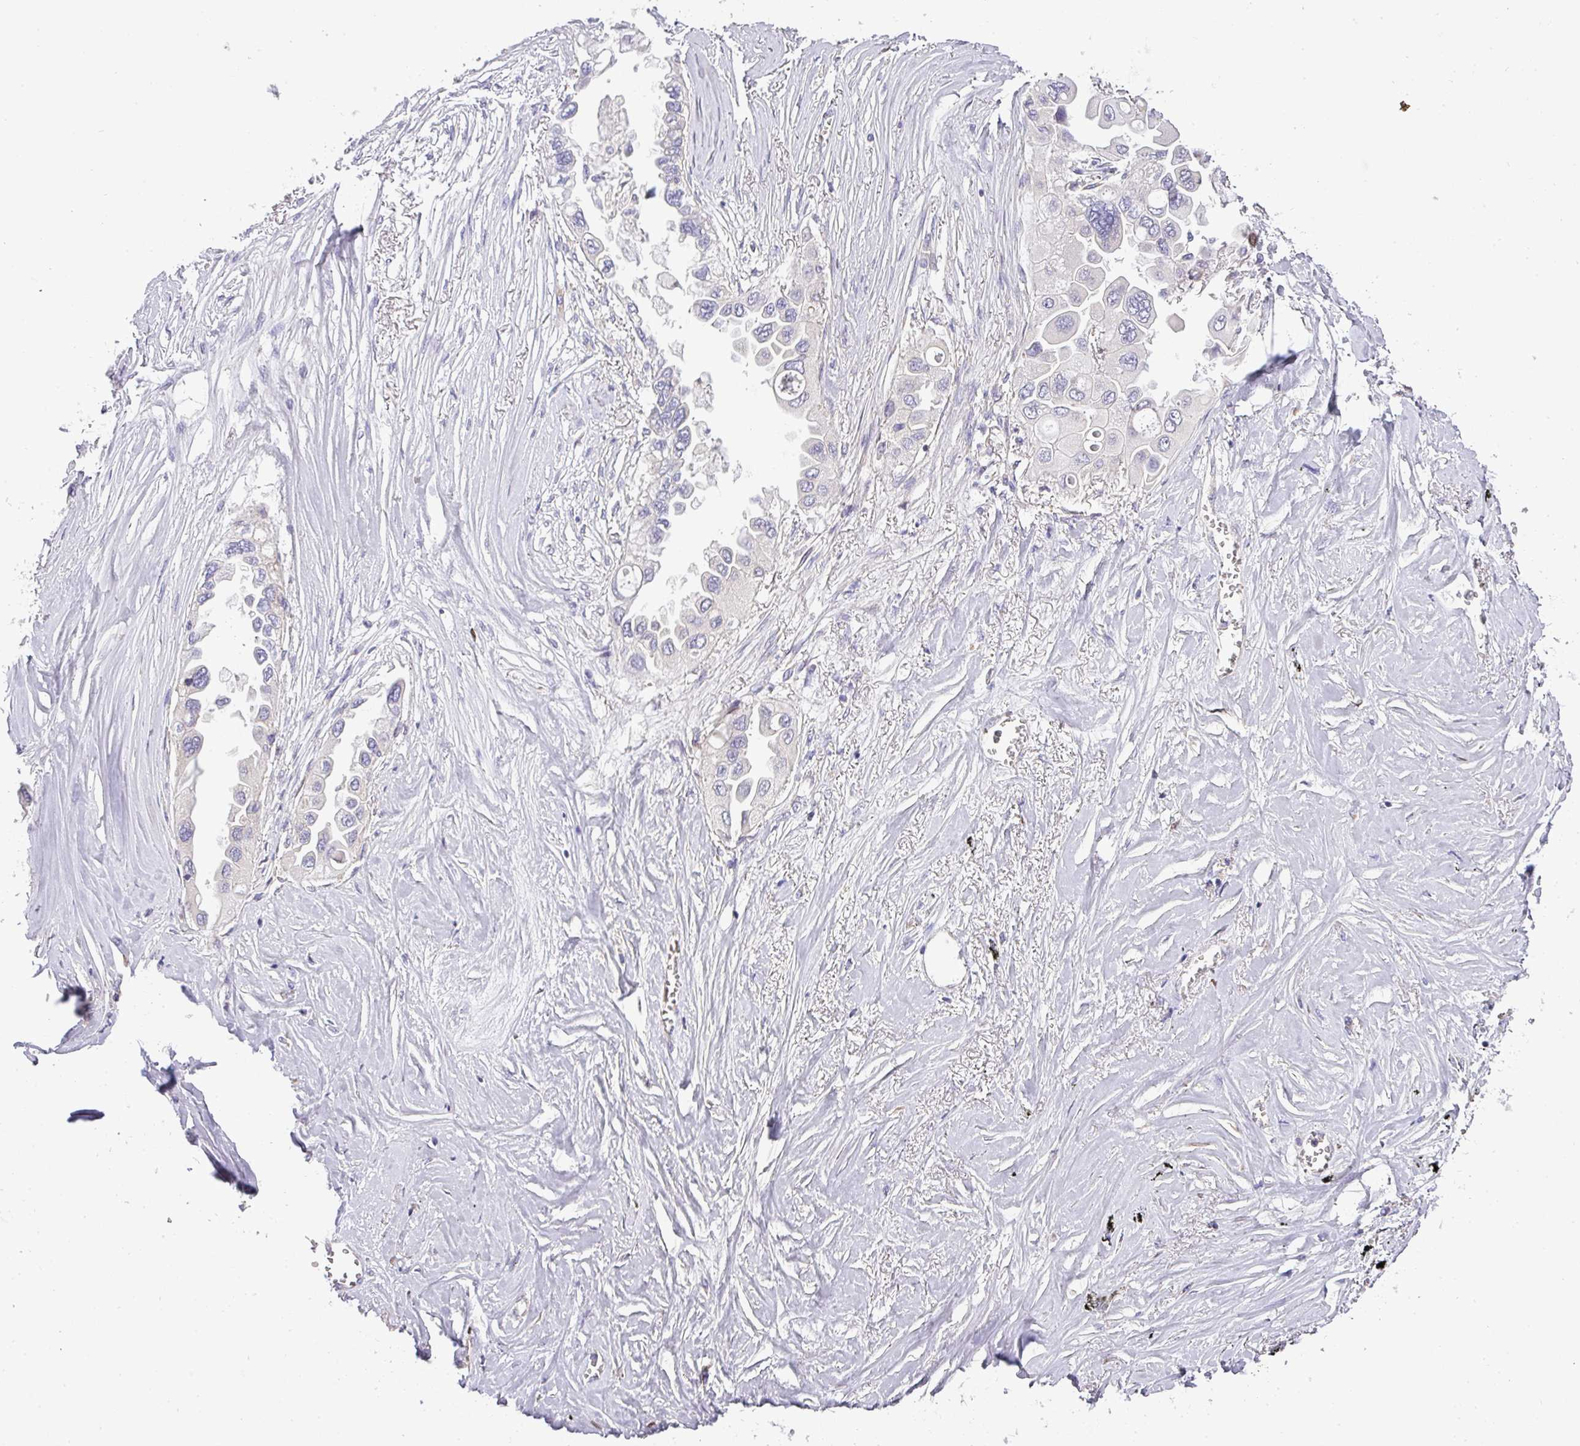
{"staining": {"intensity": "negative", "quantity": "none", "location": "none"}, "tissue": "lung cancer", "cell_type": "Tumor cells", "image_type": "cancer", "snomed": [{"axis": "morphology", "description": "Adenocarcinoma, NOS"}, {"axis": "topography", "description": "Lung"}], "caption": "Lung cancer stained for a protein using immunohistochemistry (IHC) shows no positivity tumor cells.", "gene": "ZNF211", "patient": {"sex": "female", "age": 76}}